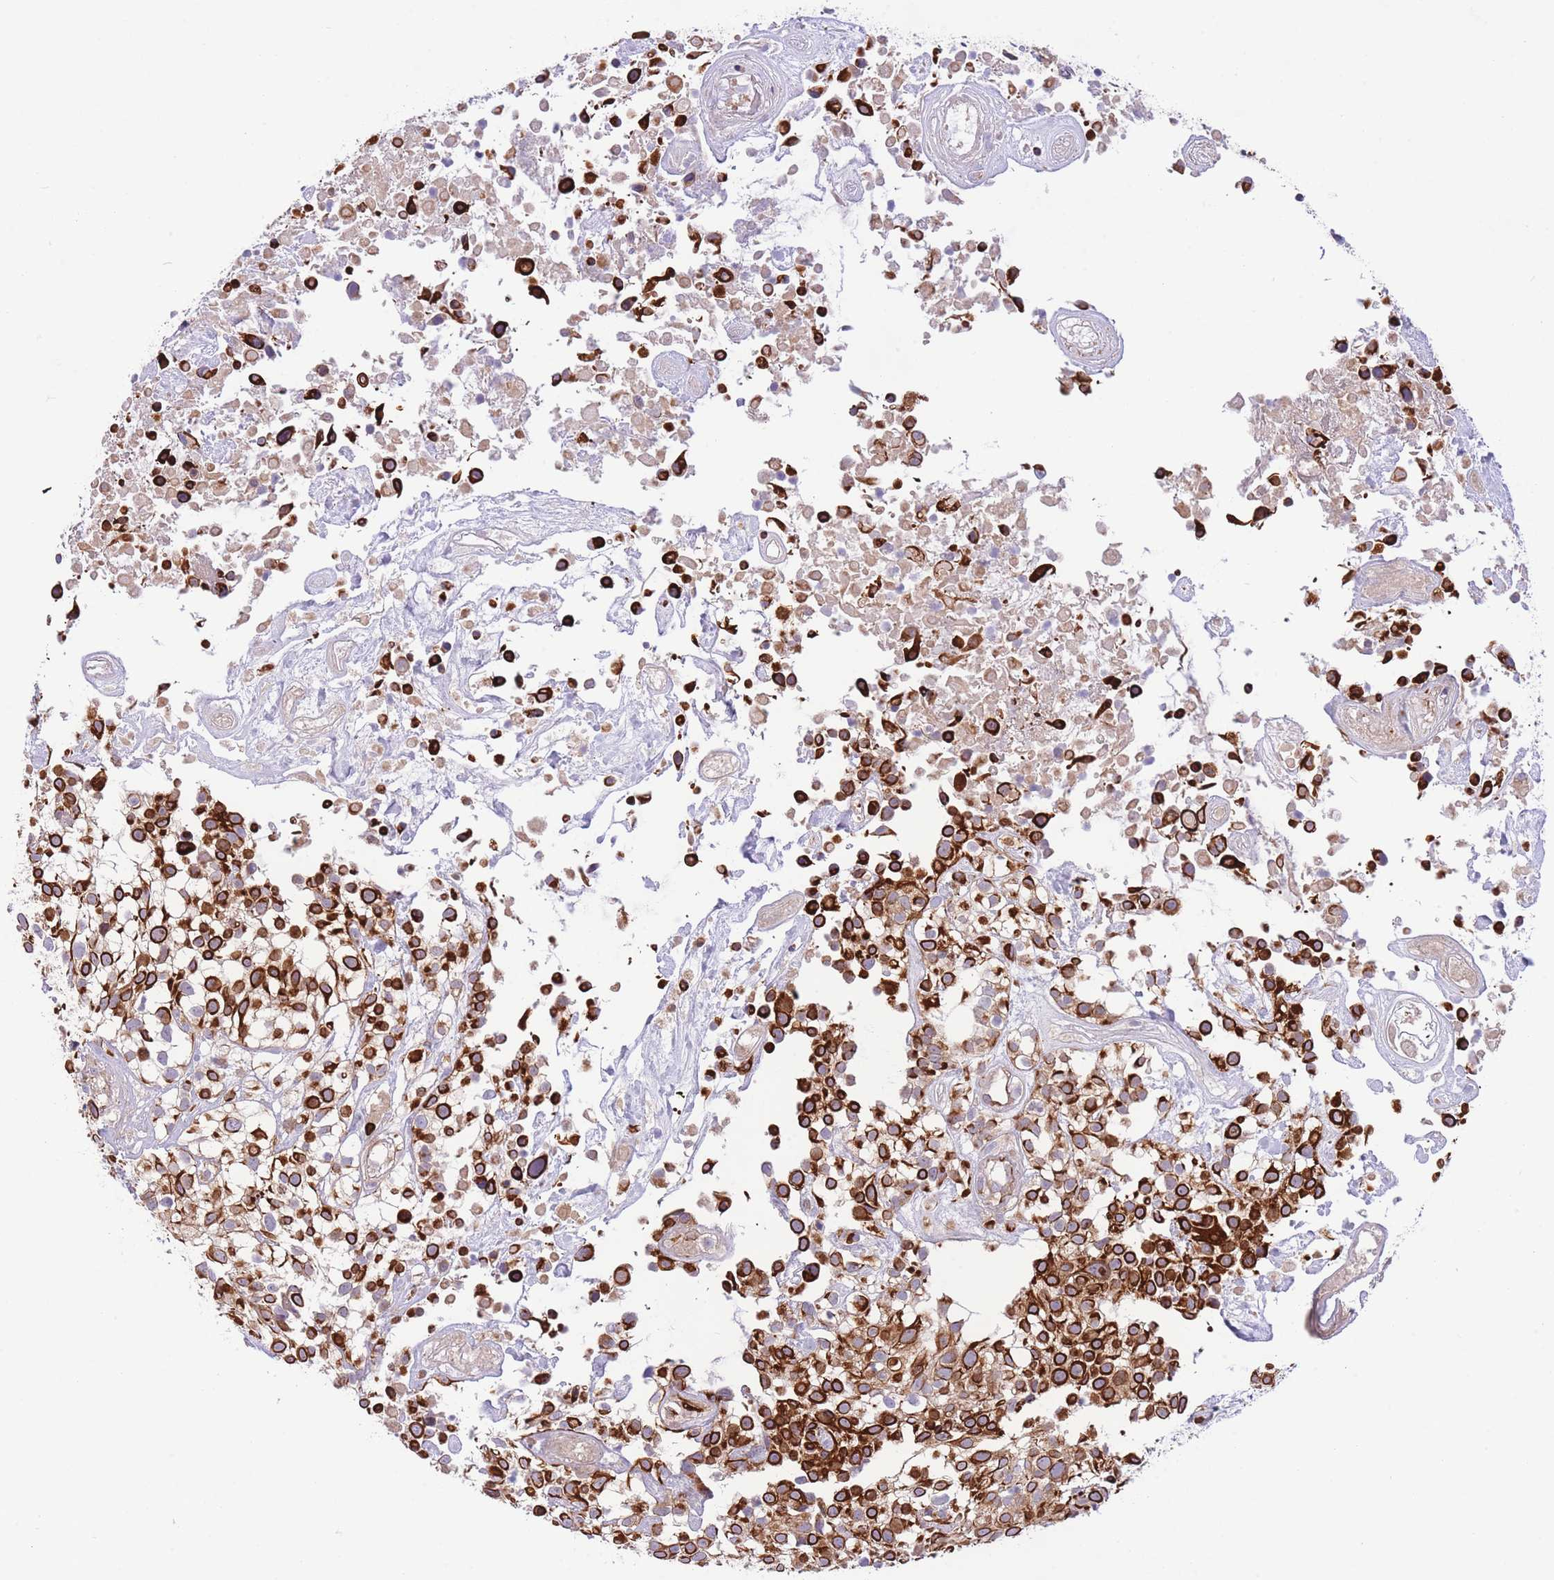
{"staining": {"intensity": "strong", "quantity": ">75%", "location": "cytoplasmic/membranous"}, "tissue": "urothelial cancer", "cell_type": "Tumor cells", "image_type": "cancer", "snomed": [{"axis": "morphology", "description": "Urothelial carcinoma, High grade"}, {"axis": "topography", "description": "Urinary bladder"}], "caption": "DAB (3,3'-diaminobenzidine) immunohistochemical staining of urothelial carcinoma (high-grade) shows strong cytoplasmic/membranous protein positivity in about >75% of tumor cells.", "gene": "CHAC1", "patient": {"sex": "male", "age": 56}}